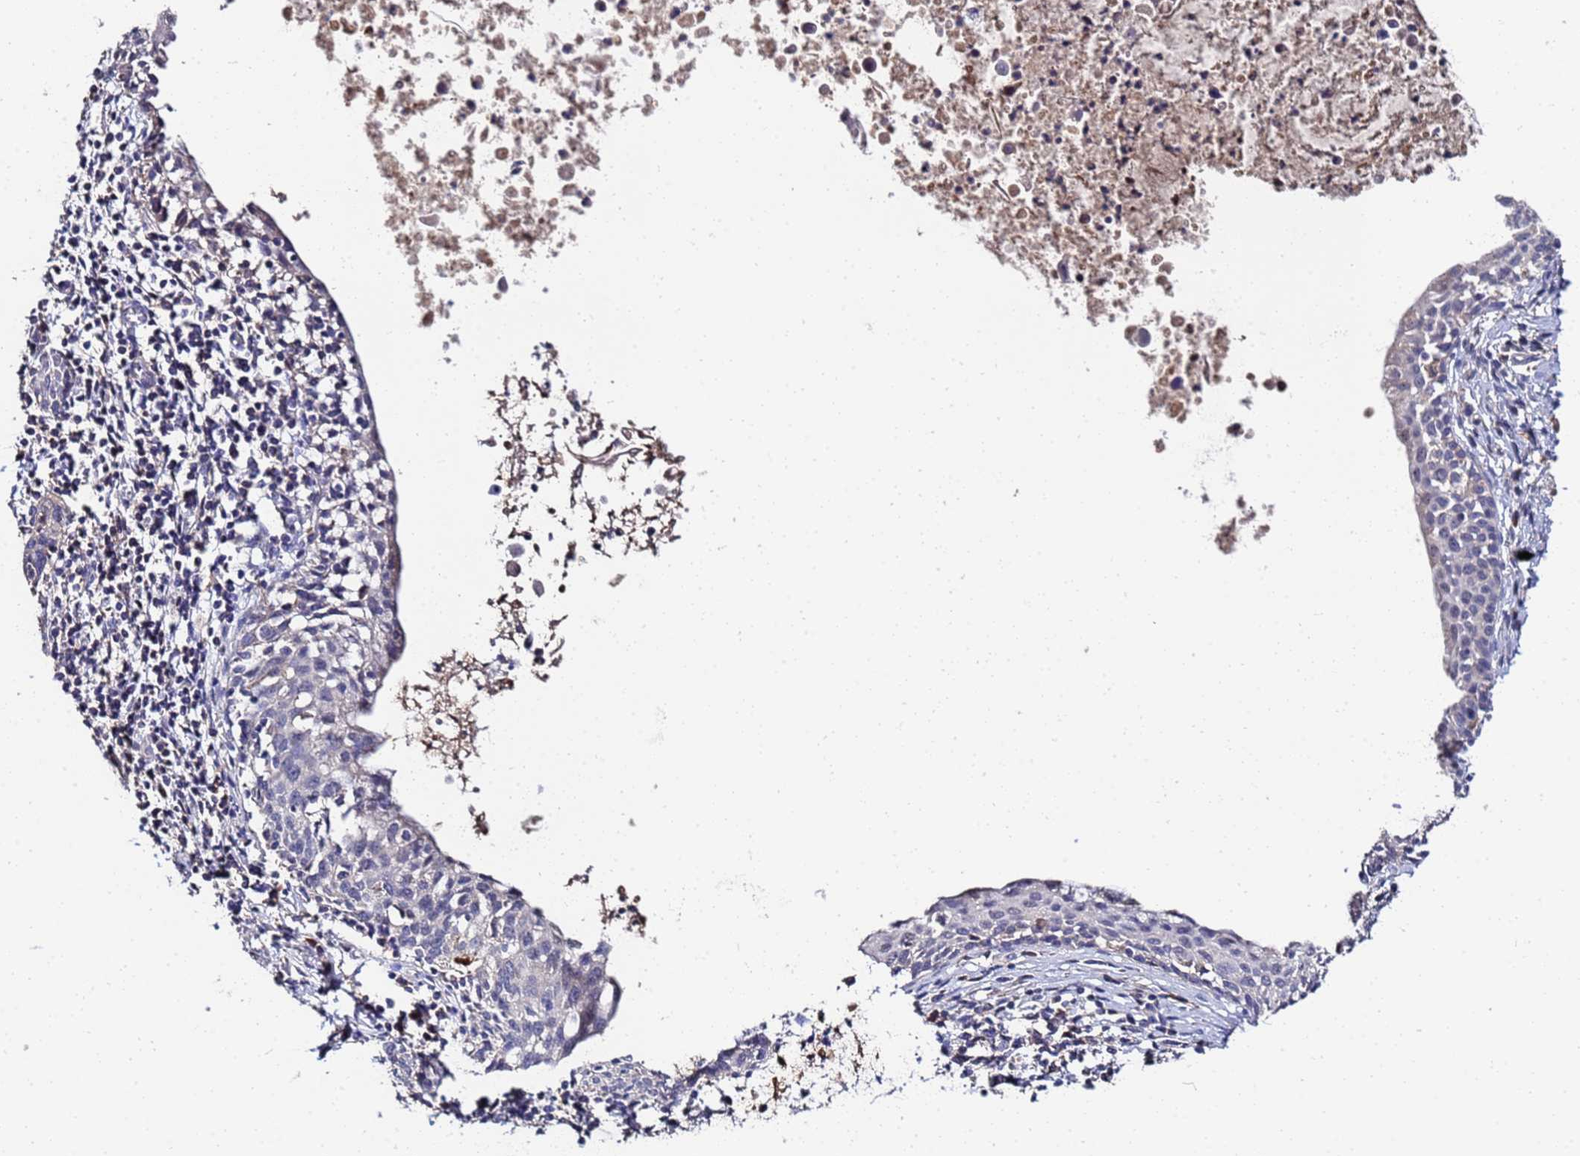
{"staining": {"intensity": "negative", "quantity": "none", "location": "none"}, "tissue": "cervical cancer", "cell_type": "Tumor cells", "image_type": "cancer", "snomed": [{"axis": "morphology", "description": "Squamous cell carcinoma, NOS"}, {"axis": "topography", "description": "Cervix"}], "caption": "Cervical cancer was stained to show a protein in brown. There is no significant expression in tumor cells. Nuclei are stained in blue.", "gene": "TCP10L", "patient": {"sex": "female", "age": 52}}